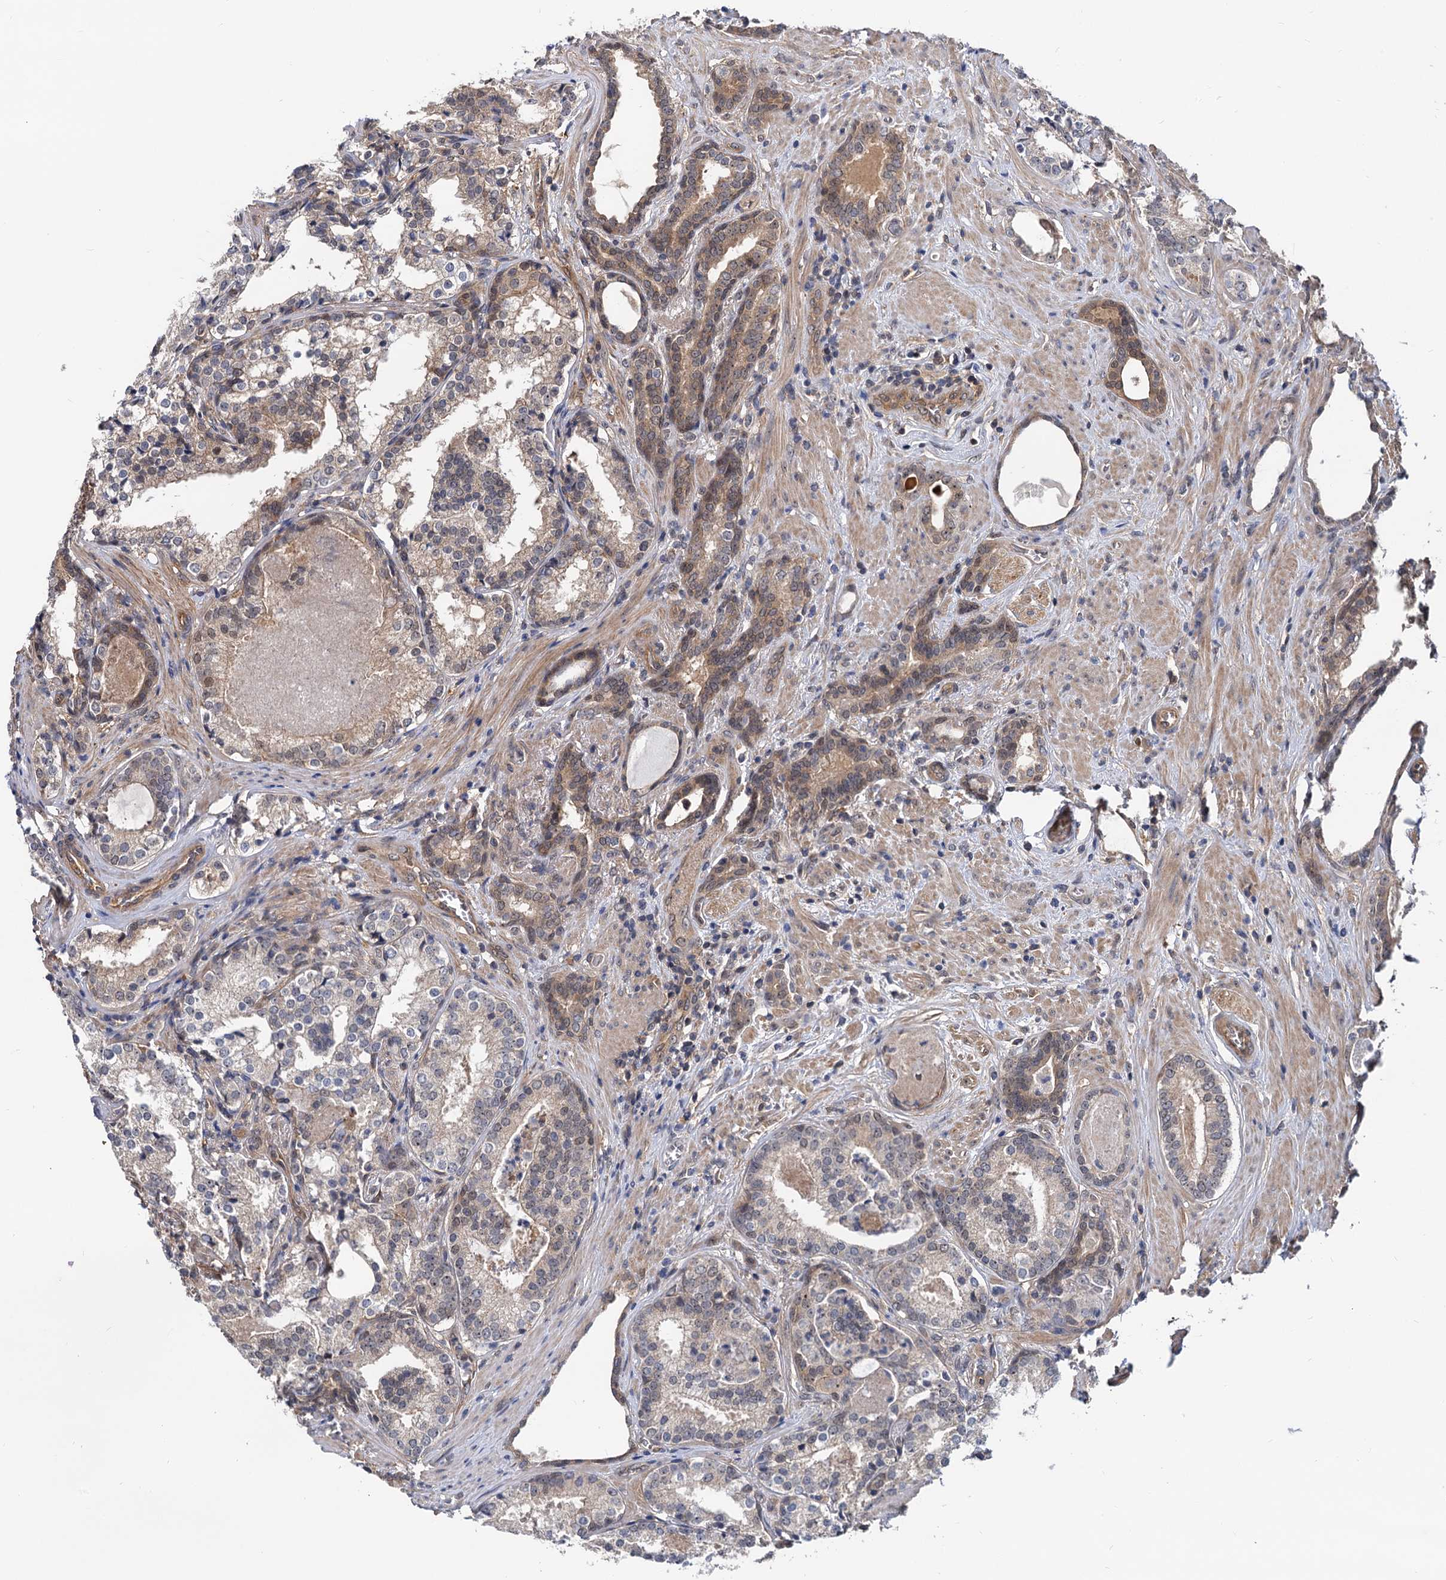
{"staining": {"intensity": "weak", "quantity": "25%-75%", "location": "cytoplasmic/membranous,nuclear"}, "tissue": "prostate cancer", "cell_type": "Tumor cells", "image_type": "cancer", "snomed": [{"axis": "morphology", "description": "Adenocarcinoma, High grade"}, {"axis": "topography", "description": "Prostate"}], "caption": "High-grade adenocarcinoma (prostate) stained with a protein marker displays weak staining in tumor cells.", "gene": "SNX15", "patient": {"sex": "male", "age": 58}}